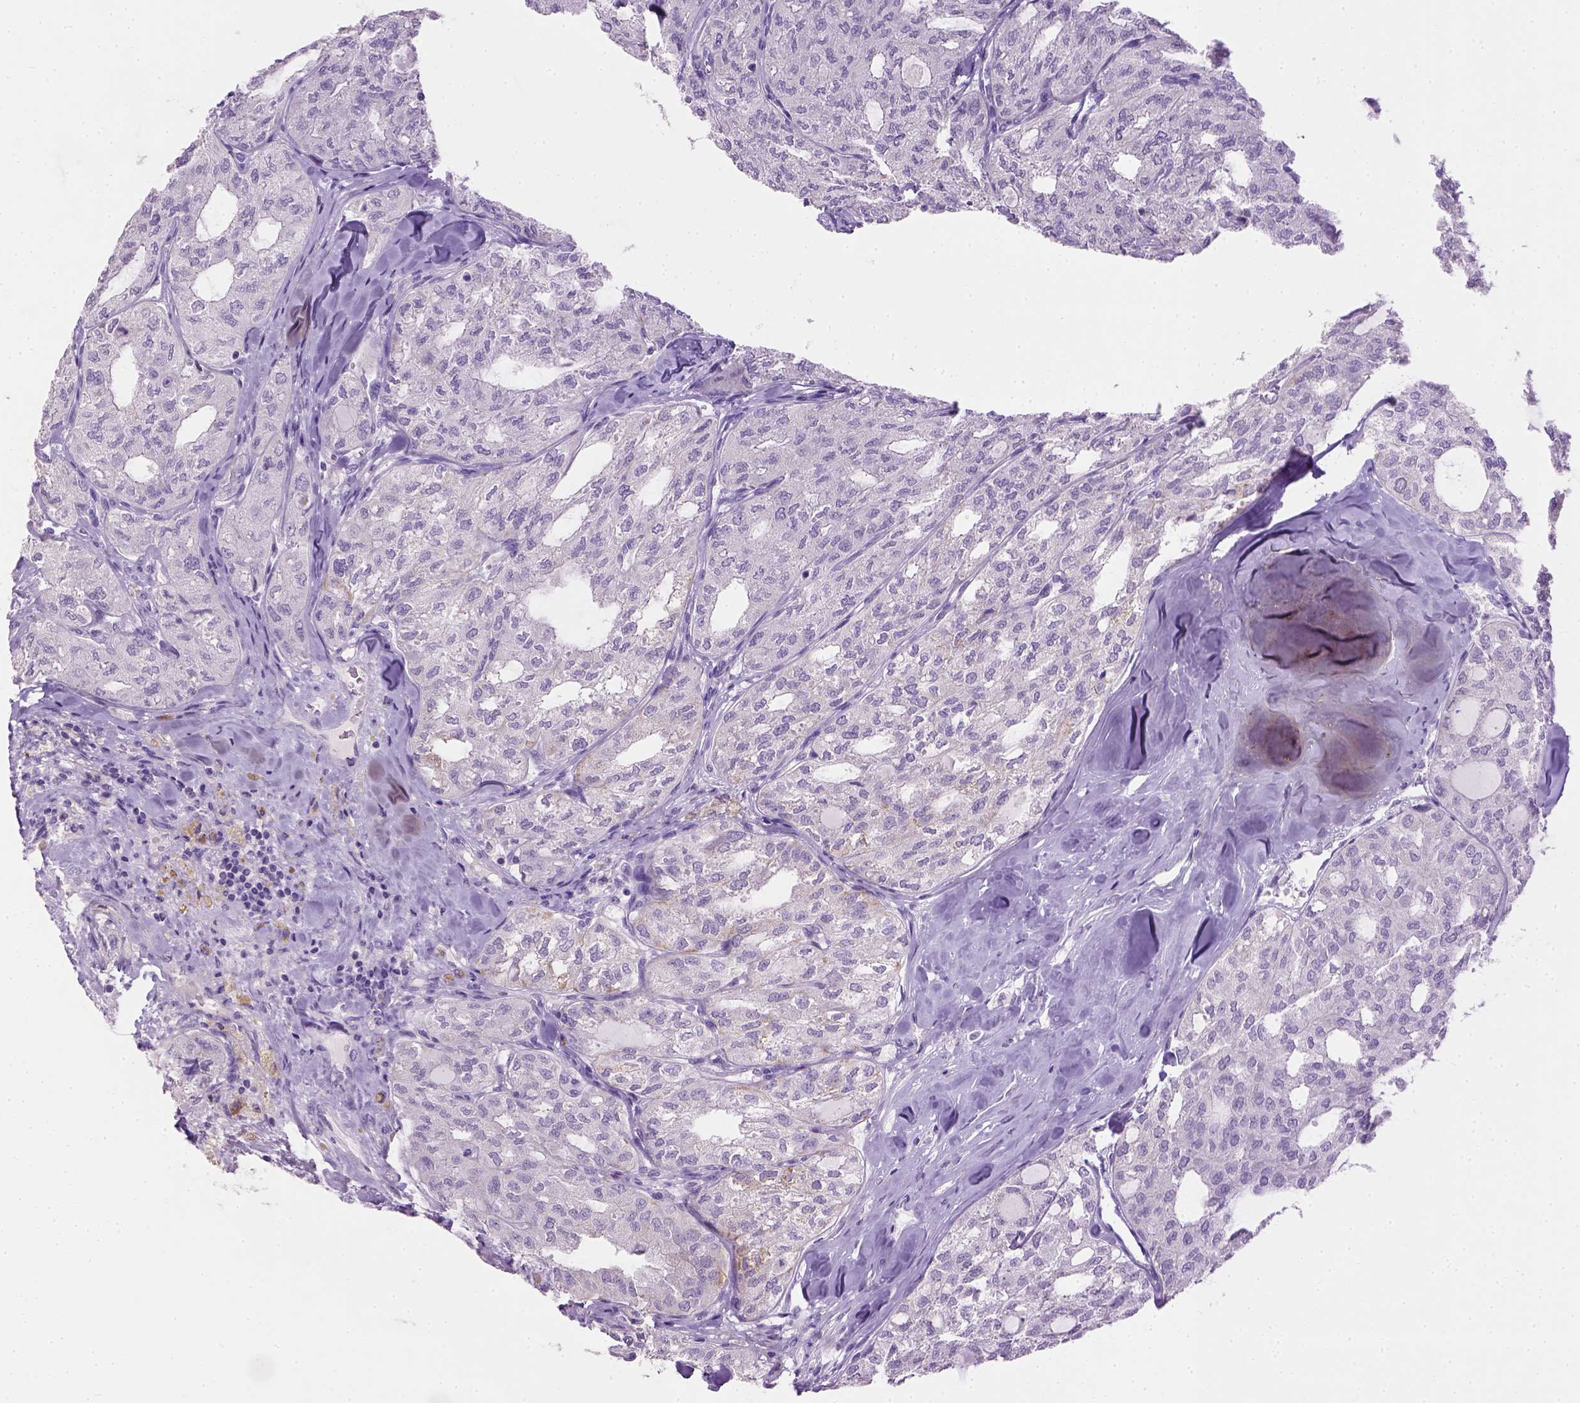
{"staining": {"intensity": "negative", "quantity": "none", "location": "none"}, "tissue": "thyroid cancer", "cell_type": "Tumor cells", "image_type": "cancer", "snomed": [{"axis": "morphology", "description": "Follicular adenoma carcinoma, NOS"}, {"axis": "topography", "description": "Thyroid gland"}], "caption": "Immunohistochemistry image of human thyroid cancer (follicular adenoma carcinoma) stained for a protein (brown), which shows no staining in tumor cells. Brightfield microscopy of immunohistochemistry (IHC) stained with DAB (3,3'-diaminobenzidine) (brown) and hematoxylin (blue), captured at high magnification.", "gene": "CYP24A1", "patient": {"sex": "male", "age": 75}}